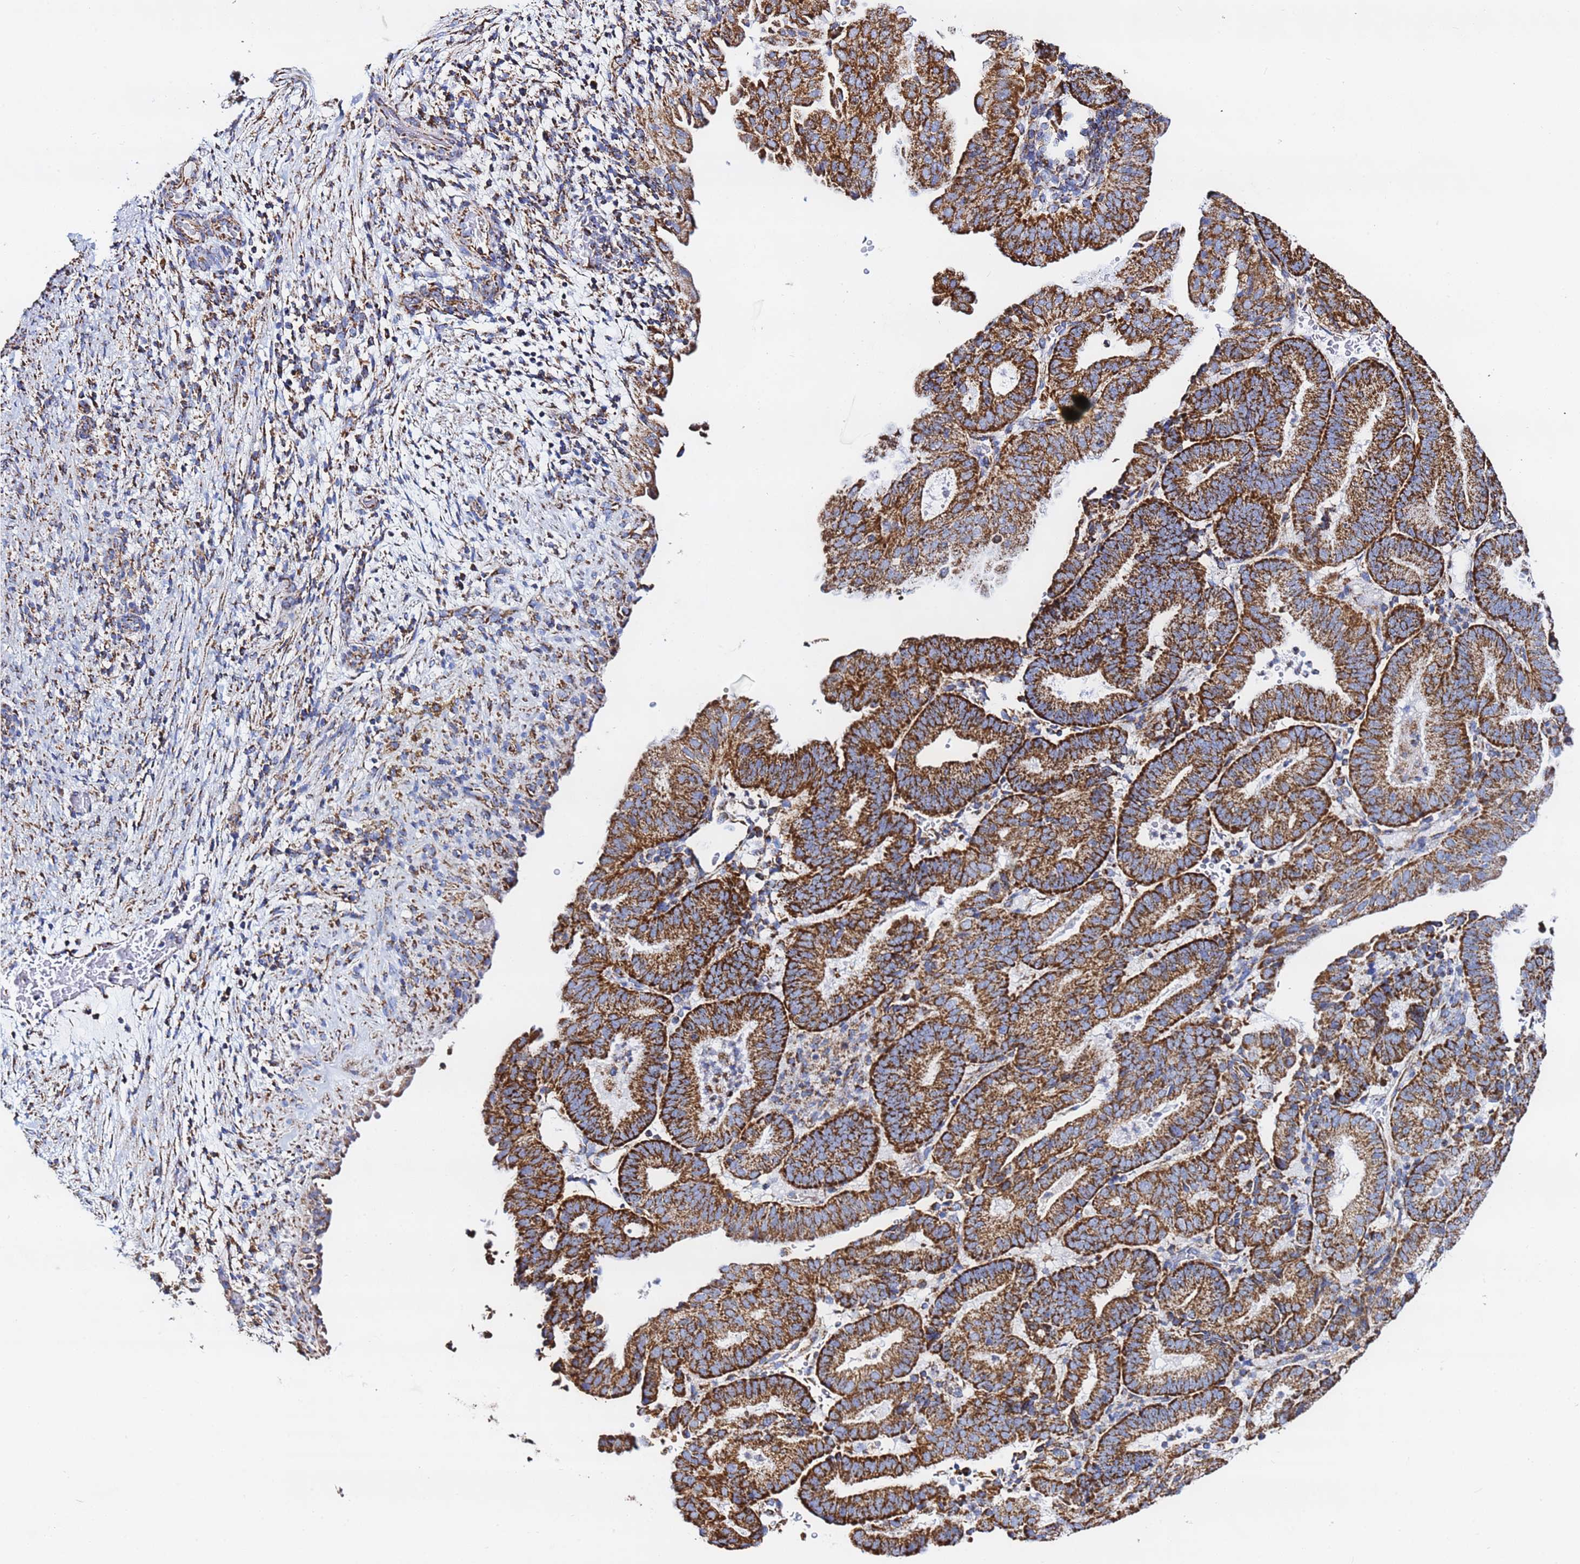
{"staining": {"intensity": "strong", "quantity": ">75%", "location": "cytoplasmic/membranous"}, "tissue": "endometrial cancer", "cell_type": "Tumor cells", "image_type": "cancer", "snomed": [{"axis": "morphology", "description": "Adenocarcinoma, NOS"}, {"axis": "topography", "description": "Endometrium"}], "caption": "IHC photomicrograph of human endometrial cancer (adenocarcinoma) stained for a protein (brown), which displays high levels of strong cytoplasmic/membranous positivity in approximately >75% of tumor cells.", "gene": "PHB2", "patient": {"sex": "female", "age": 70}}